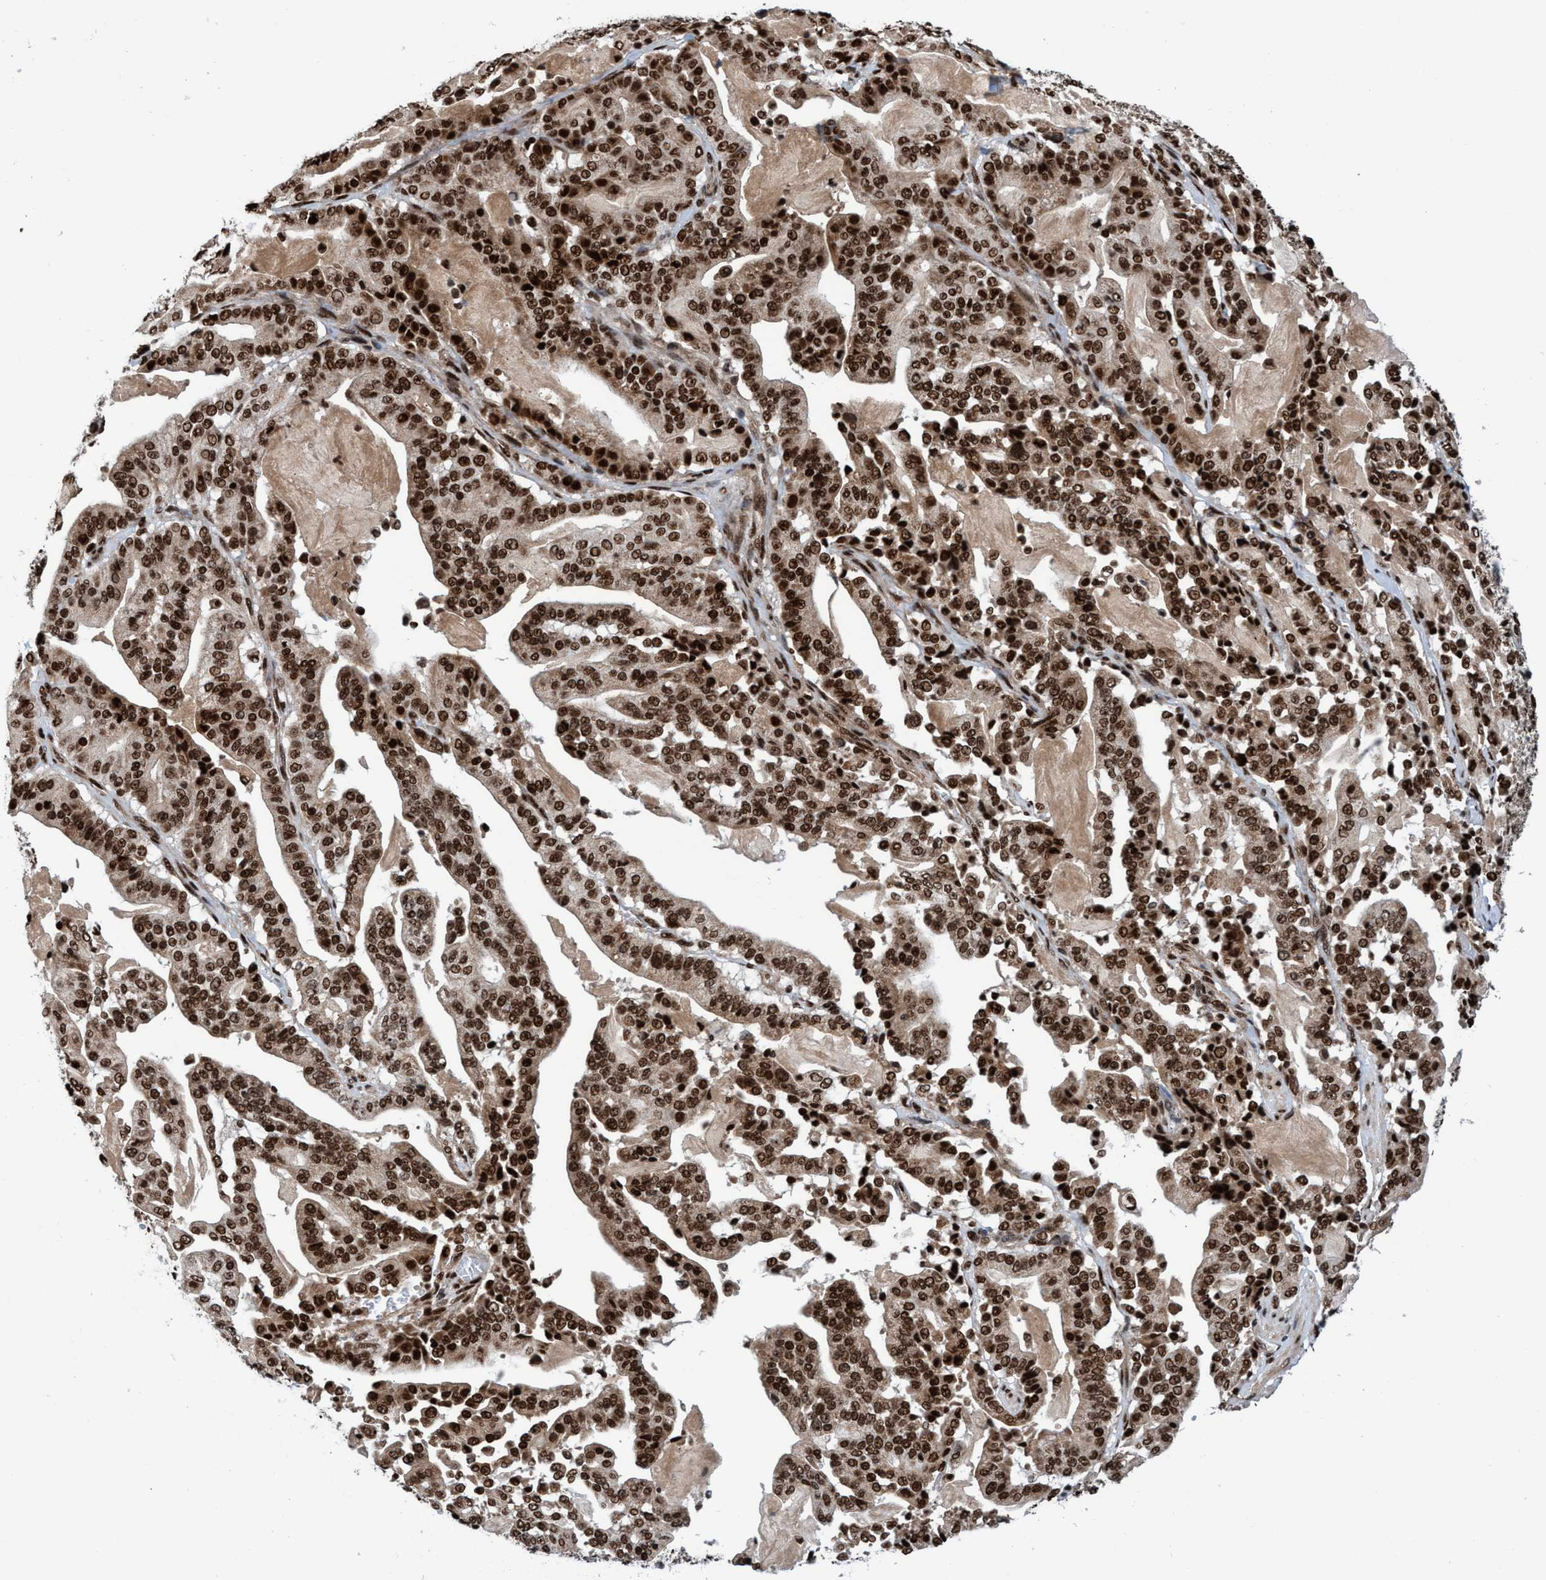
{"staining": {"intensity": "strong", "quantity": ">75%", "location": "cytoplasmic/membranous,nuclear"}, "tissue": "pancreatic cancer", "cell_type": "Tumor cells", "image_type": "cancer", "snomed": [{"axis": "morphology", "description": "Adenocarcinoma, NOS"}, {"axis": "topography", "description": "Pancreas"}], "caption": "Human pancreatic cancer stained for a protein (brown) shows strong cytoplasmic/membranous and nuclear positive staining in about >75% of tumor cells.", "gene": "TOPBP1", "patient": {"sex": "male", "age": 63}}